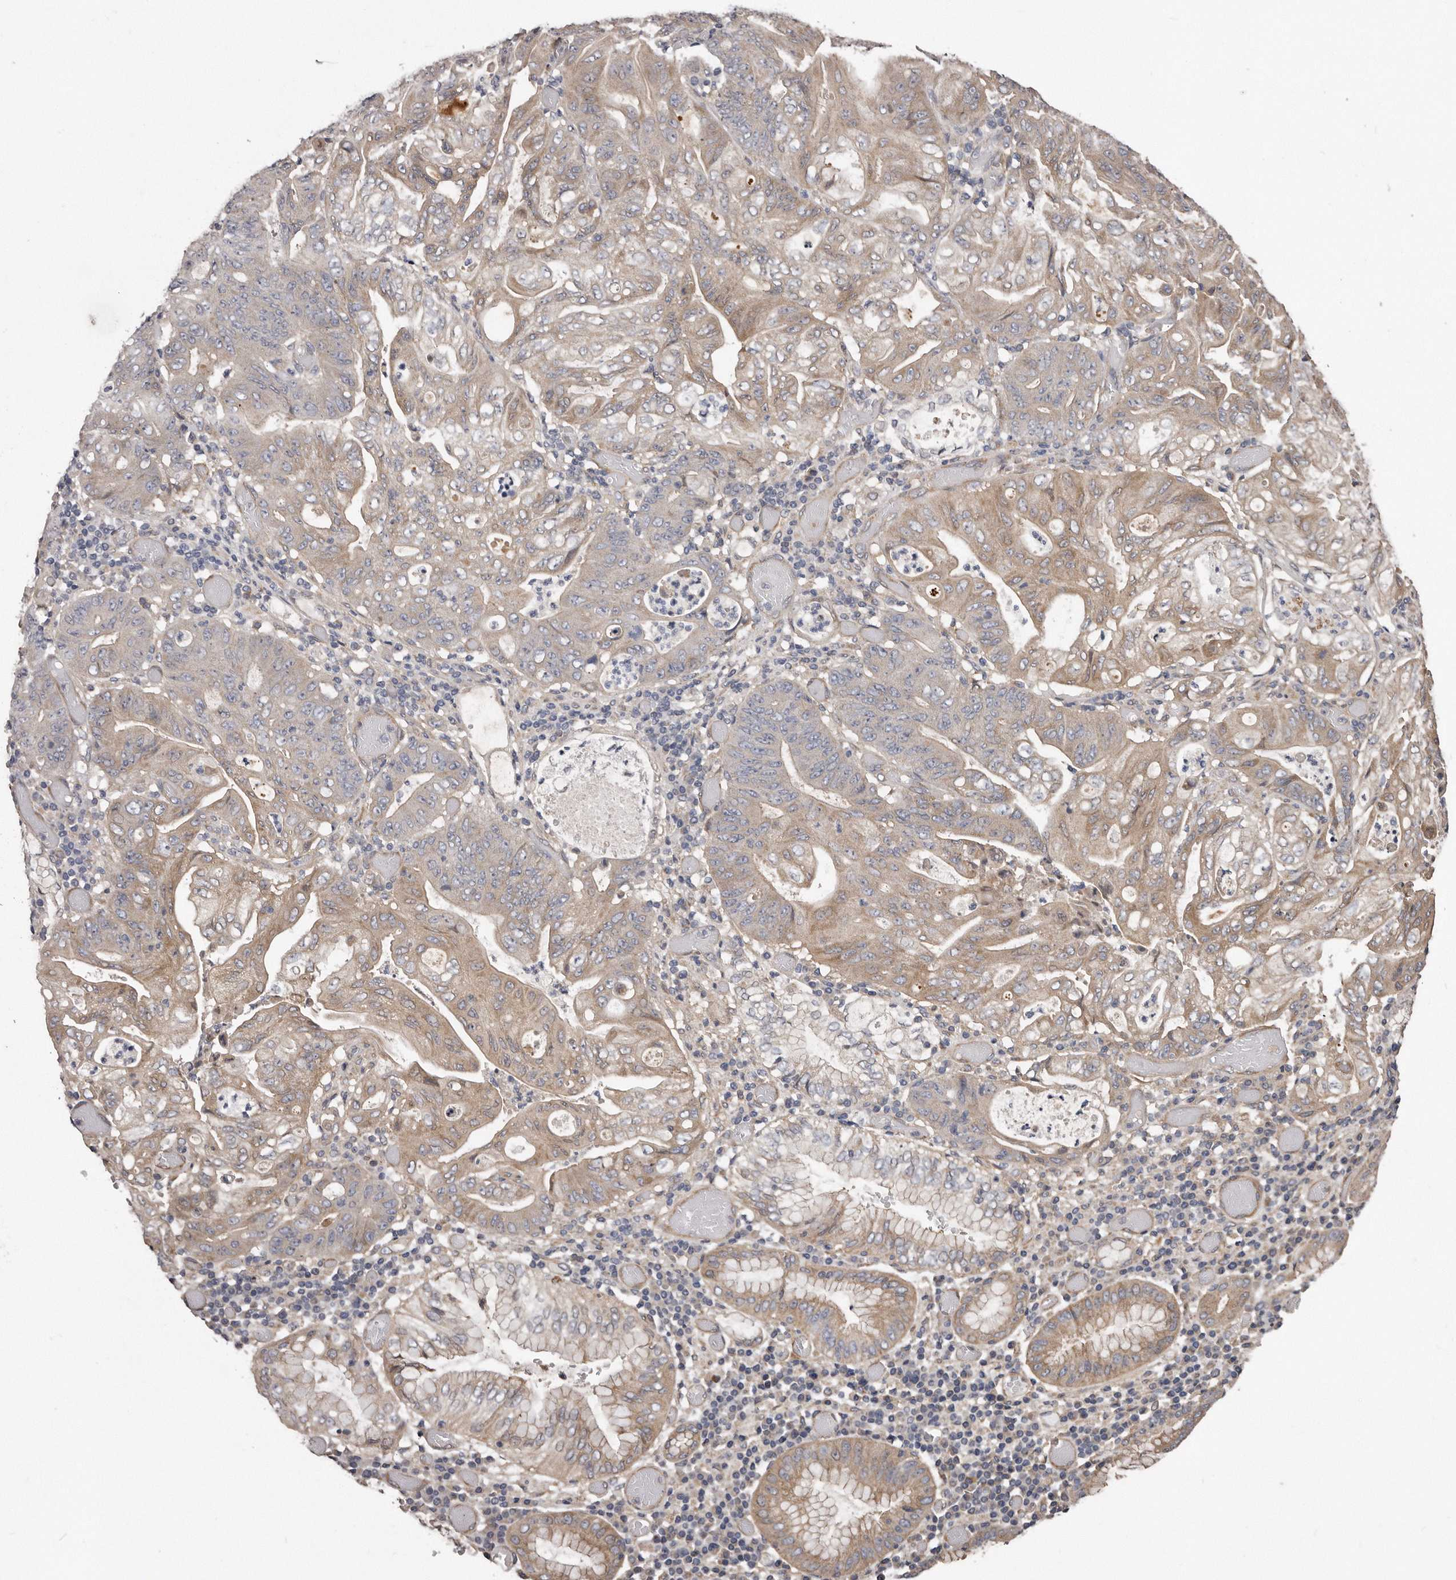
{"staining": {"intensity": "moderate", "quantity": "25%-75%", "location": "cytoplasmic/membranous"}, "tissue": "stomach cancer", "cell_type": "Tumor cells", "image_type": "cancer", "snomed": [{"axis": "morphology", "description": "Adenocarcinoma, NOS"}, {"axis": "topography", "description": "Stomach"}], "caption": "Immunohistochemical staining of stomach adenocarcinoma shows medium levels of moderate cytoplasmic/membranous positivity in approximately 25%-75% of tumor cells.", "gene": "ARMCX1", "patient": {"sex": "female", "age": 73}}